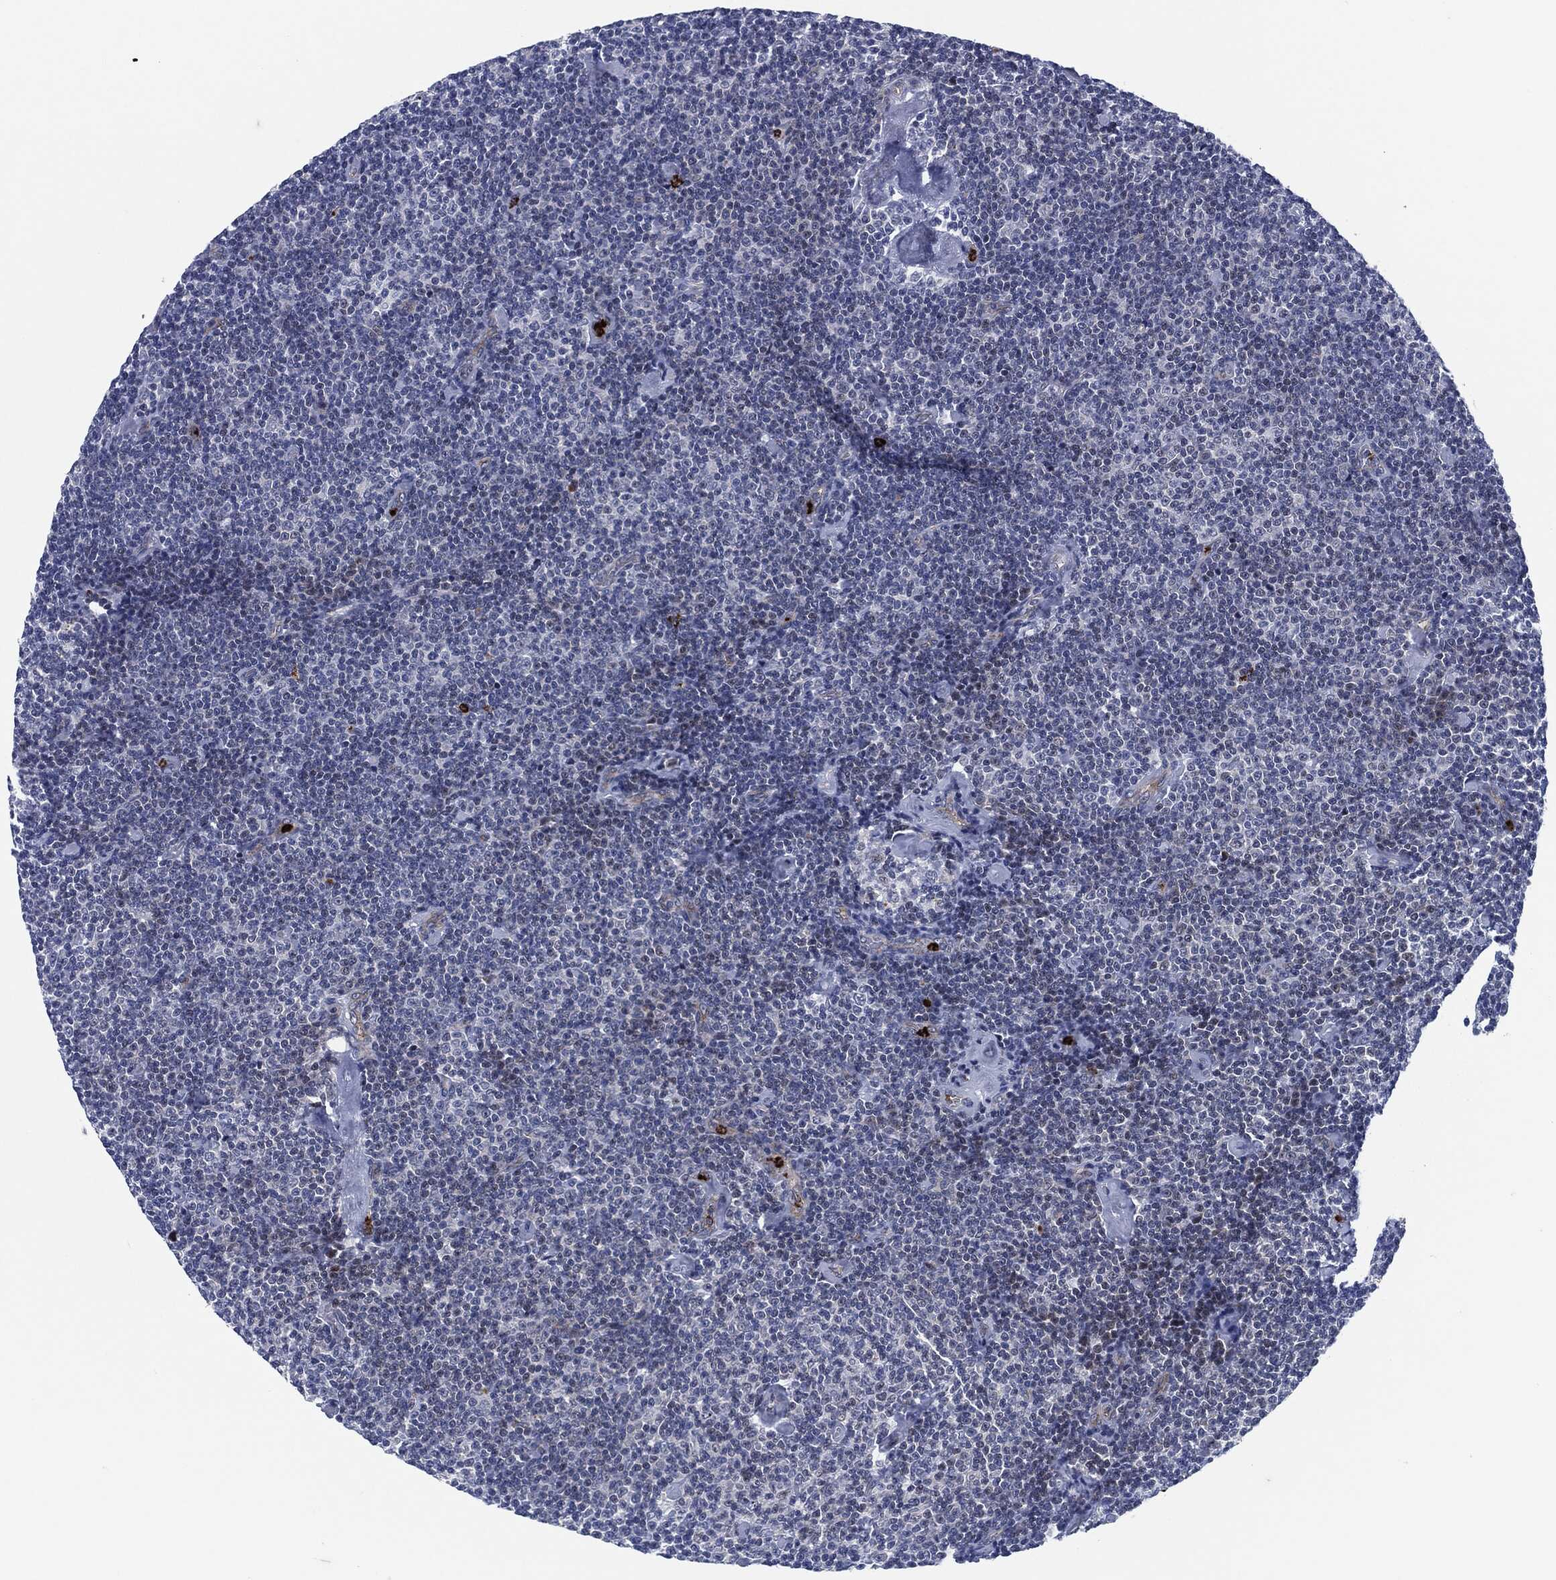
{"staining": {"intensity": "negative", "quantity": "none", "location": "none"}, "tissue": "lymphoma", "cell_type": "Tumor cells", "image_type": "cancer", "snomed": [{"axis": "morphology", "description": "Malignant lymphoma, non-Hodgkin's type, Low grade"}, {"axis": "topography", "description": "Lymph node"}], "caption": "Immunohistochemical staining of human malignant lymphoma, non-Hodgkin's type (low-grade) displays no significant staining in tumor cells.", "gene": "MPO", "patient": {"sex": "male", "age": 81}}